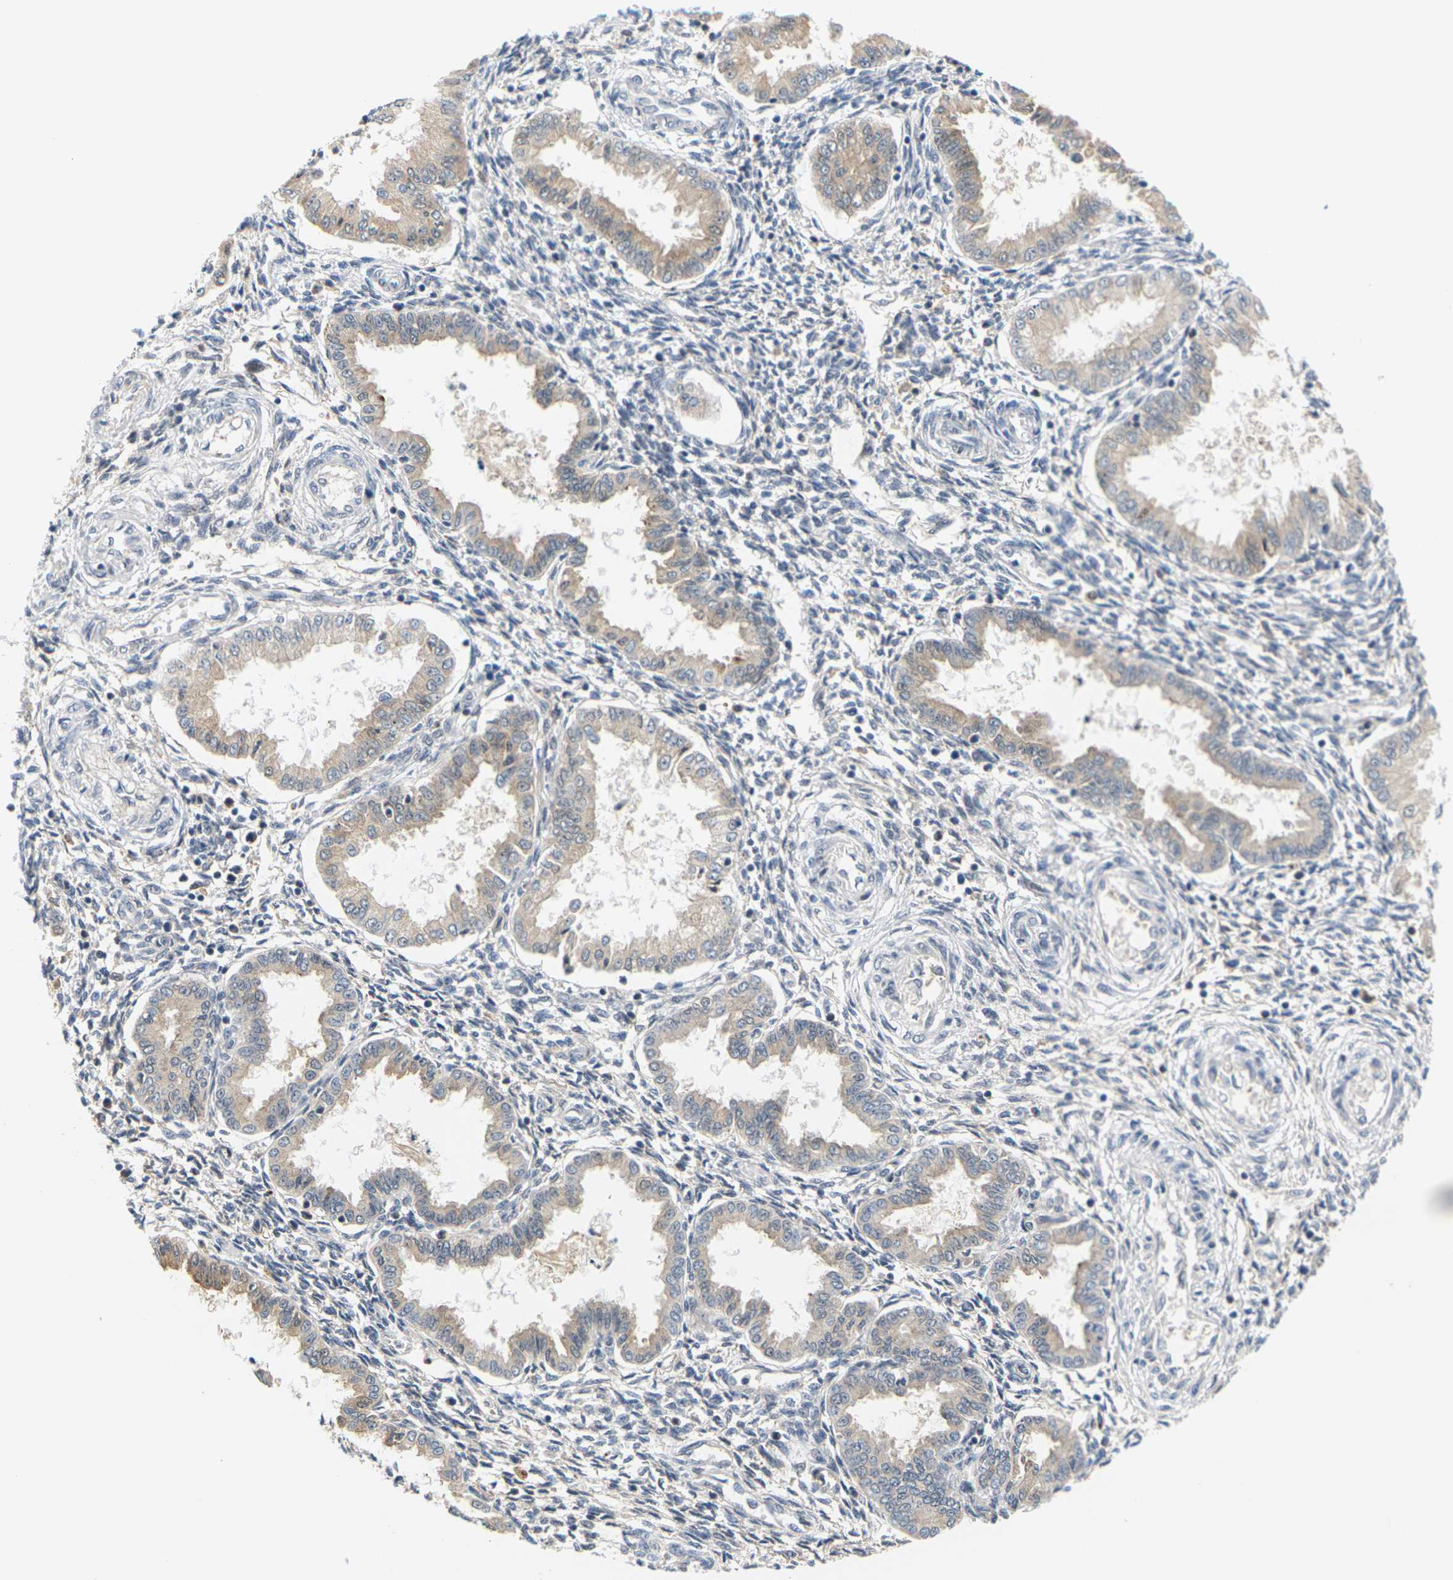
{"staining": {"intensity": "weak", "quantity": "<25%", "location": "cytoplasmic/membranous"}, "tissue": "endometrium", "cell_type": "Cells in endometrial stroma", "image_type": "normal", "snomed": [{"axis": "morphology", "description": "Normal tissue, NOS"}, {"axis": "topography", "description": "Endometrium"}], "caption": "This photomicrograph is of benign endometrium stained with immunohistochemistry (IHC) to label a protein in brown with the nuclei are counter-stained blue. There is no positivity in cells in endometrial stroma.", "gene": "PKP2", "patient": {"sex": "female", "age": 33}}